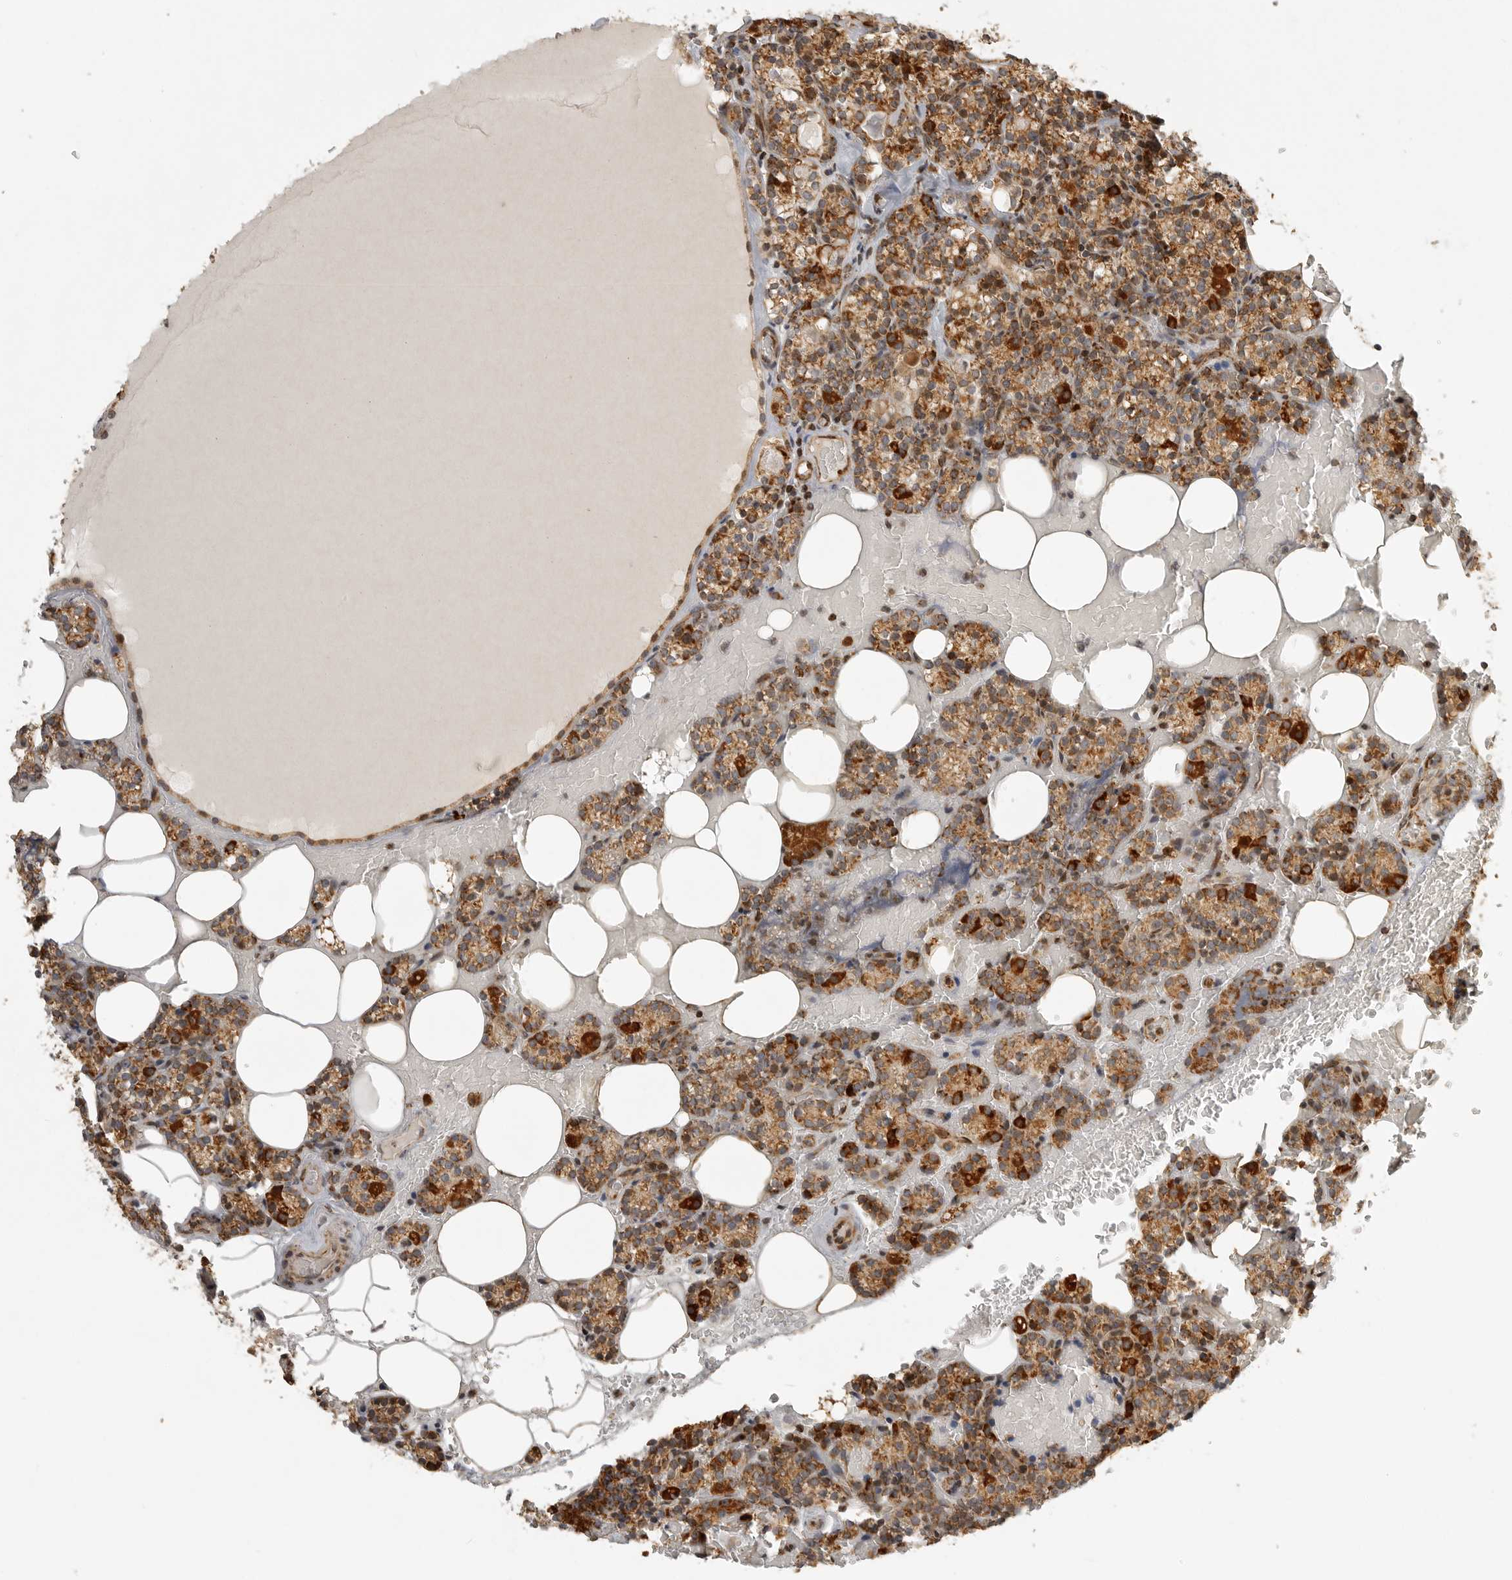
{"staining": {"intensity": "strong", "quantity": ">75%", "location": "cytoplasmic/membranous"}, "tissue": "parathyroid gland", "cell_type": "Glandular cells", "image_type": "normal", "snomed": [{"axis": "morphology", "description": "Normal tissue, NOS"}, {"axis": "topography", "description": "Parathyroid gland"}], "caption": "Unremarkable parathyroid gland shows strong cytoplasmic/membranous expression in about >75% of glandular cells, visualized by immunohistochemistry.", "gene": "NARS2", "patient": {"sex": "female", "age": 78}}